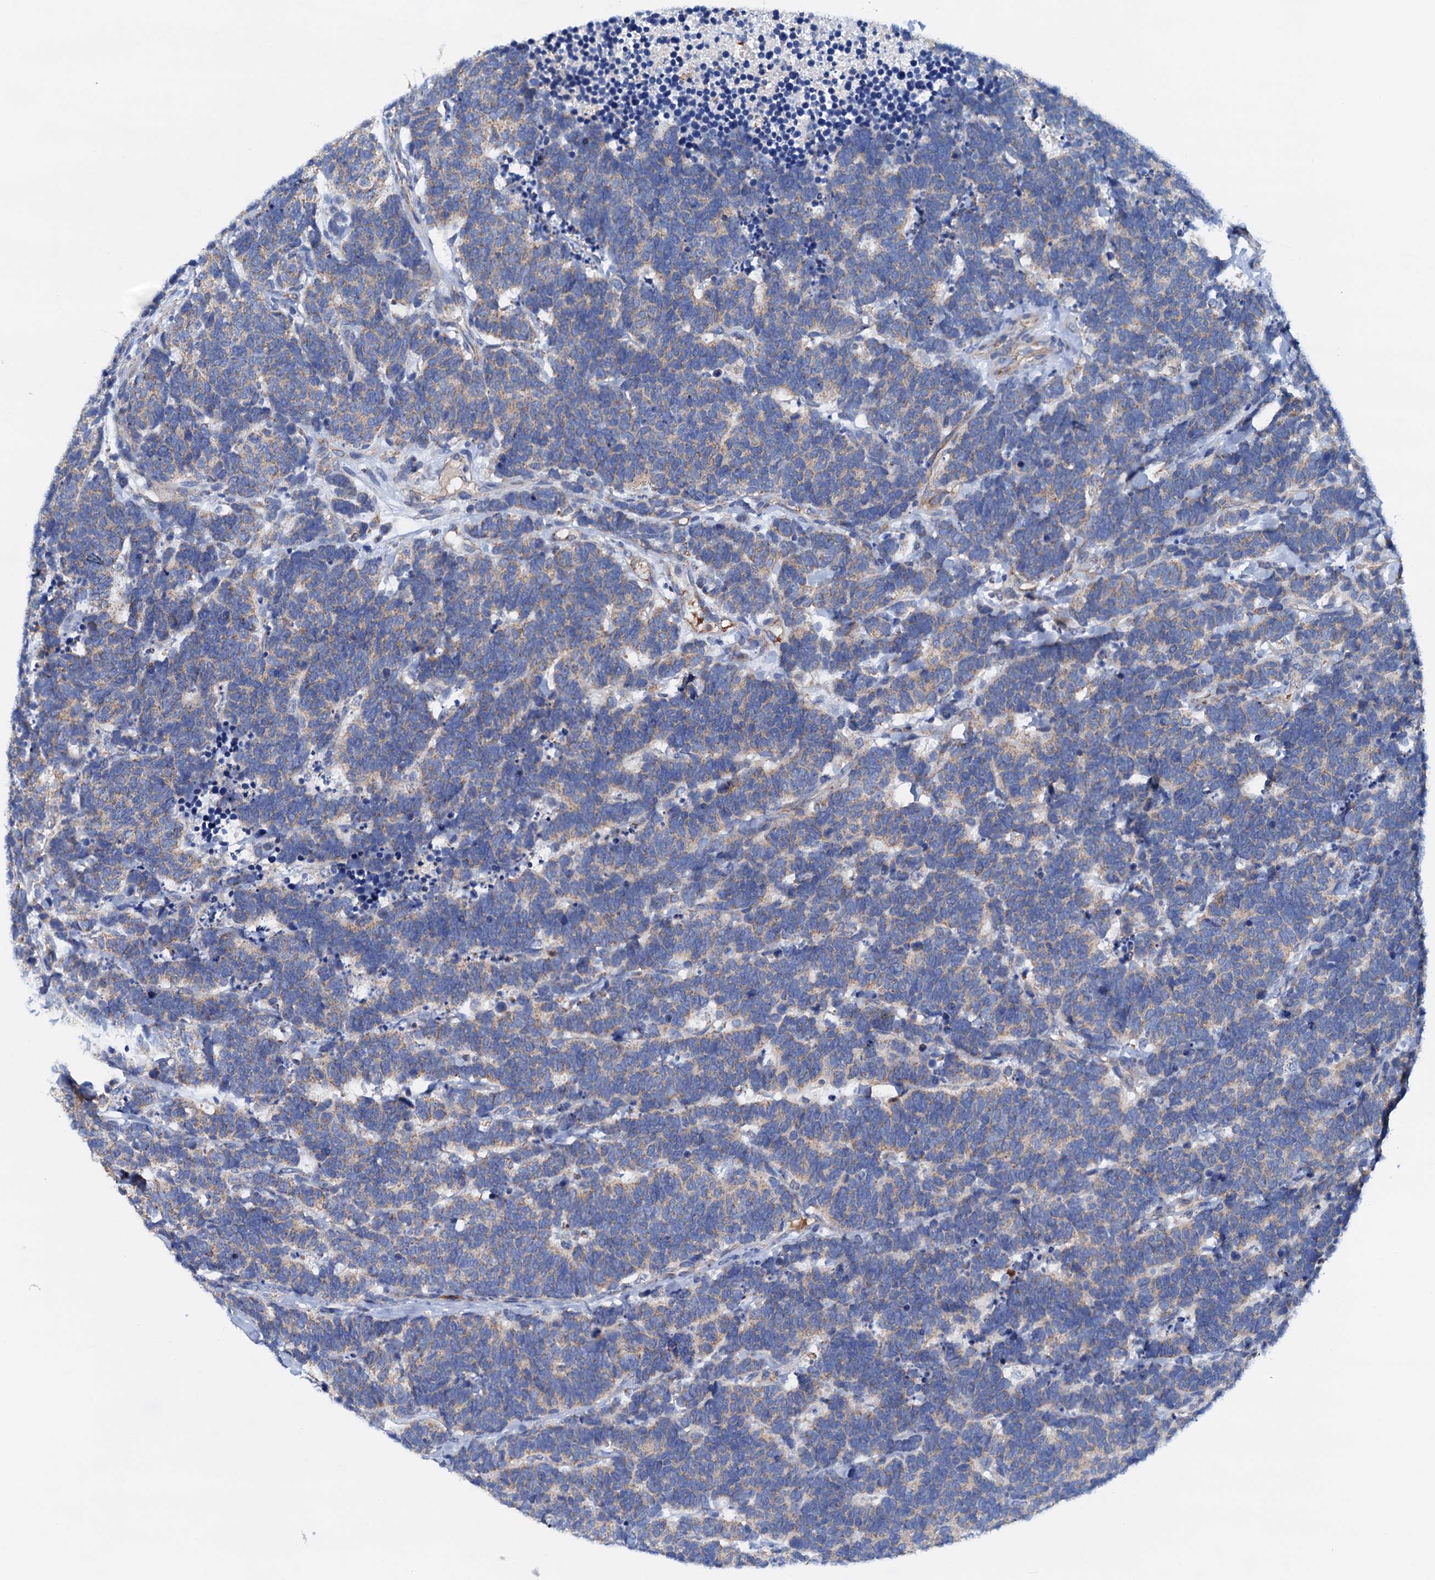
{"staining": {"intensity": "weak", "quantity": "<25%", "location": "cytoplasmic/membranous"}, "tissue": "carcinoid", "cell_type": "Tumor cells", "image_type": "cancer", "snomed": [{"axis": "morphology", "description": "Carcinoma, NOS"}, {"axis": "morphology", "description": "Carcinoid, malignant, NOS"}, {"axis": "topography", "description": "Urinary bladder"}], "caption": "This is a histopathology image of IHC staining of malignant carcinoid, which shows no staining in tumor cells.", "gene": "RASSF9", "patient": {"sex": "male", "age": 57}}